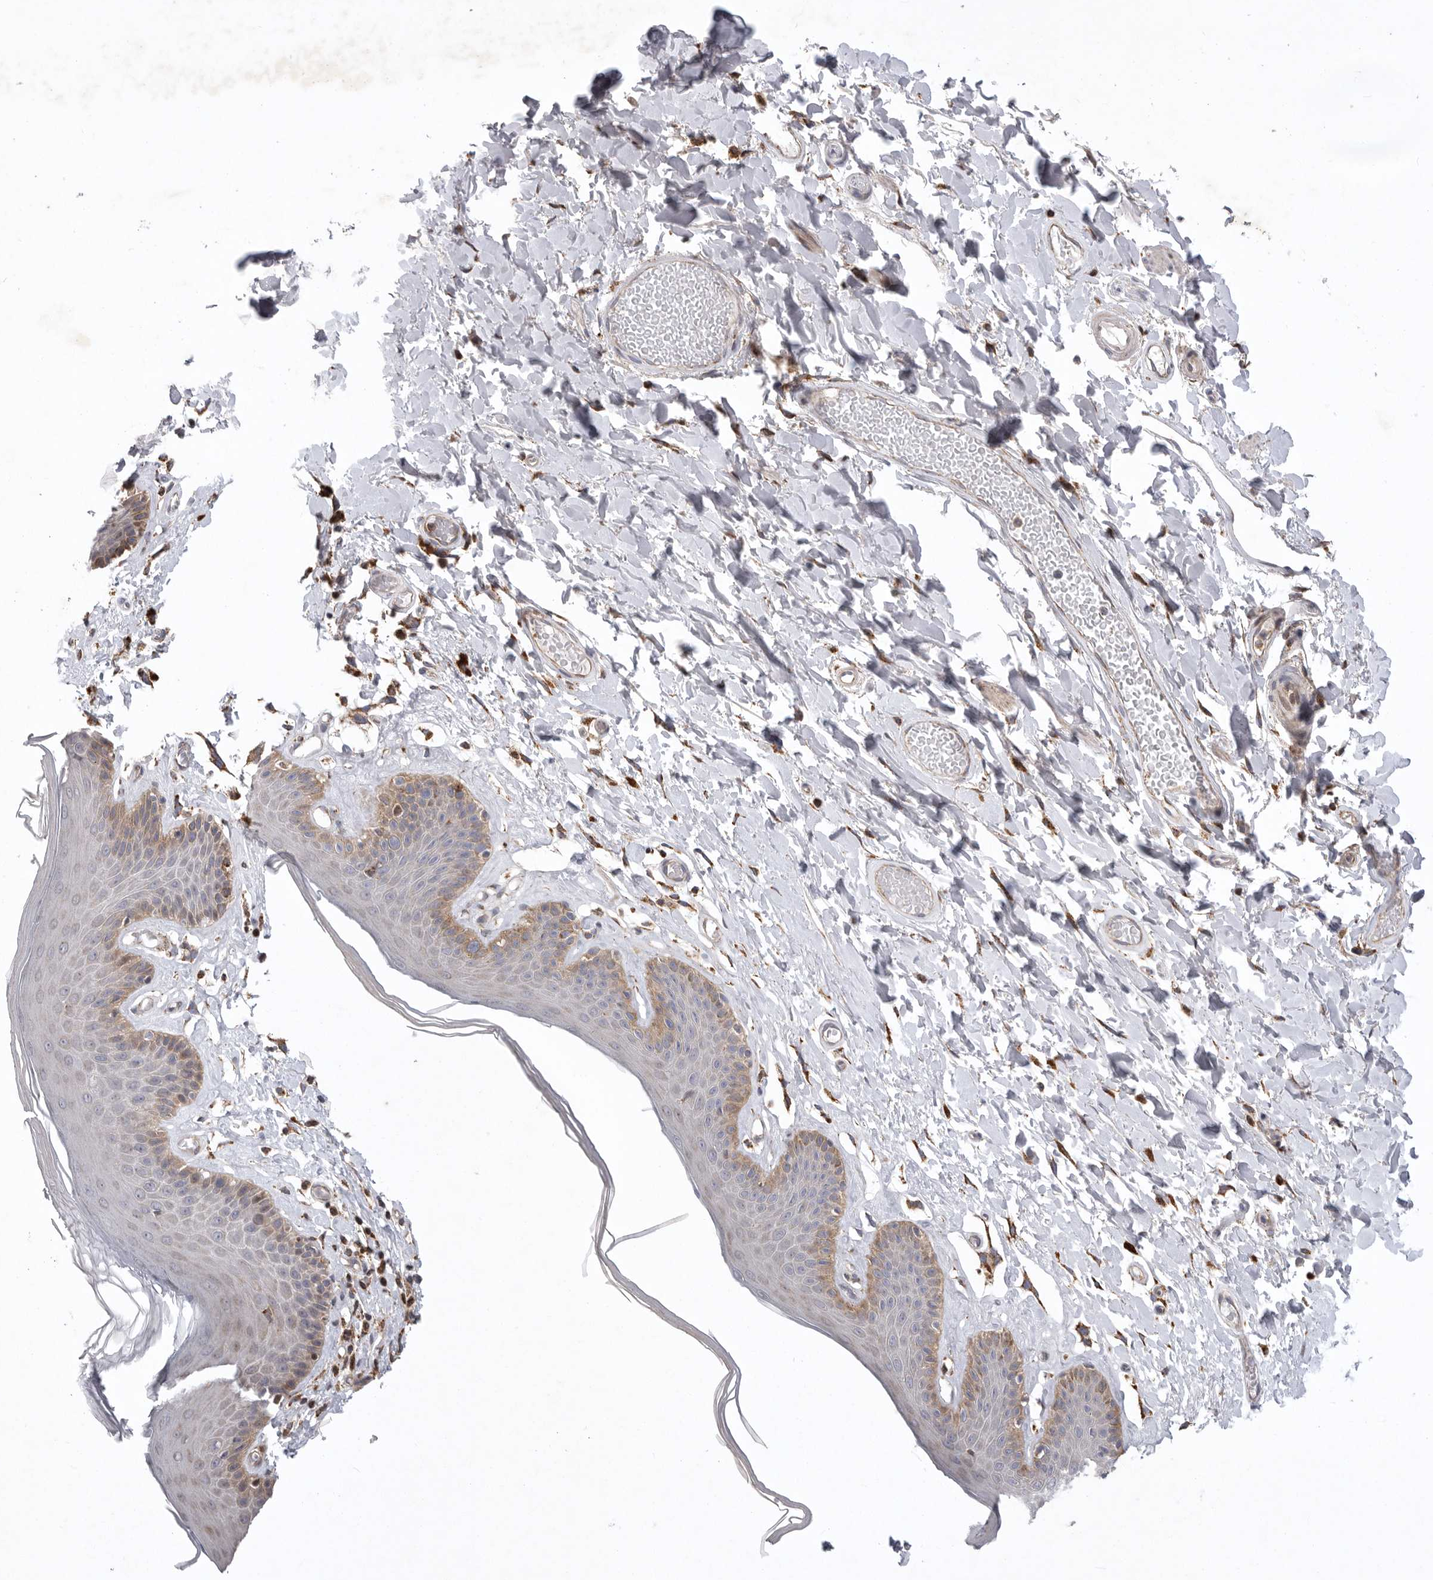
{"staining": {"intensity": "moderate", "quantity": "25%-75%", "location": "cytoplasmic/membranous"}, "tissue": "skin", "cell_type": "Epidermal cells", "image_type": "normal", "snomed": [{"axis": "morphology", "description": "Normal tissue, NOS"}, {"axis": "topography", "description": "Vulva"}], "caption": "About 25%-75% of epidermal cells in normal human skin reveal moderate cytoplasmic/membranous protein positivity as visualized by brown immunohistochemical staining.", "gene": "MPZL1", "patient": {"sex": "female", "age": 73}}